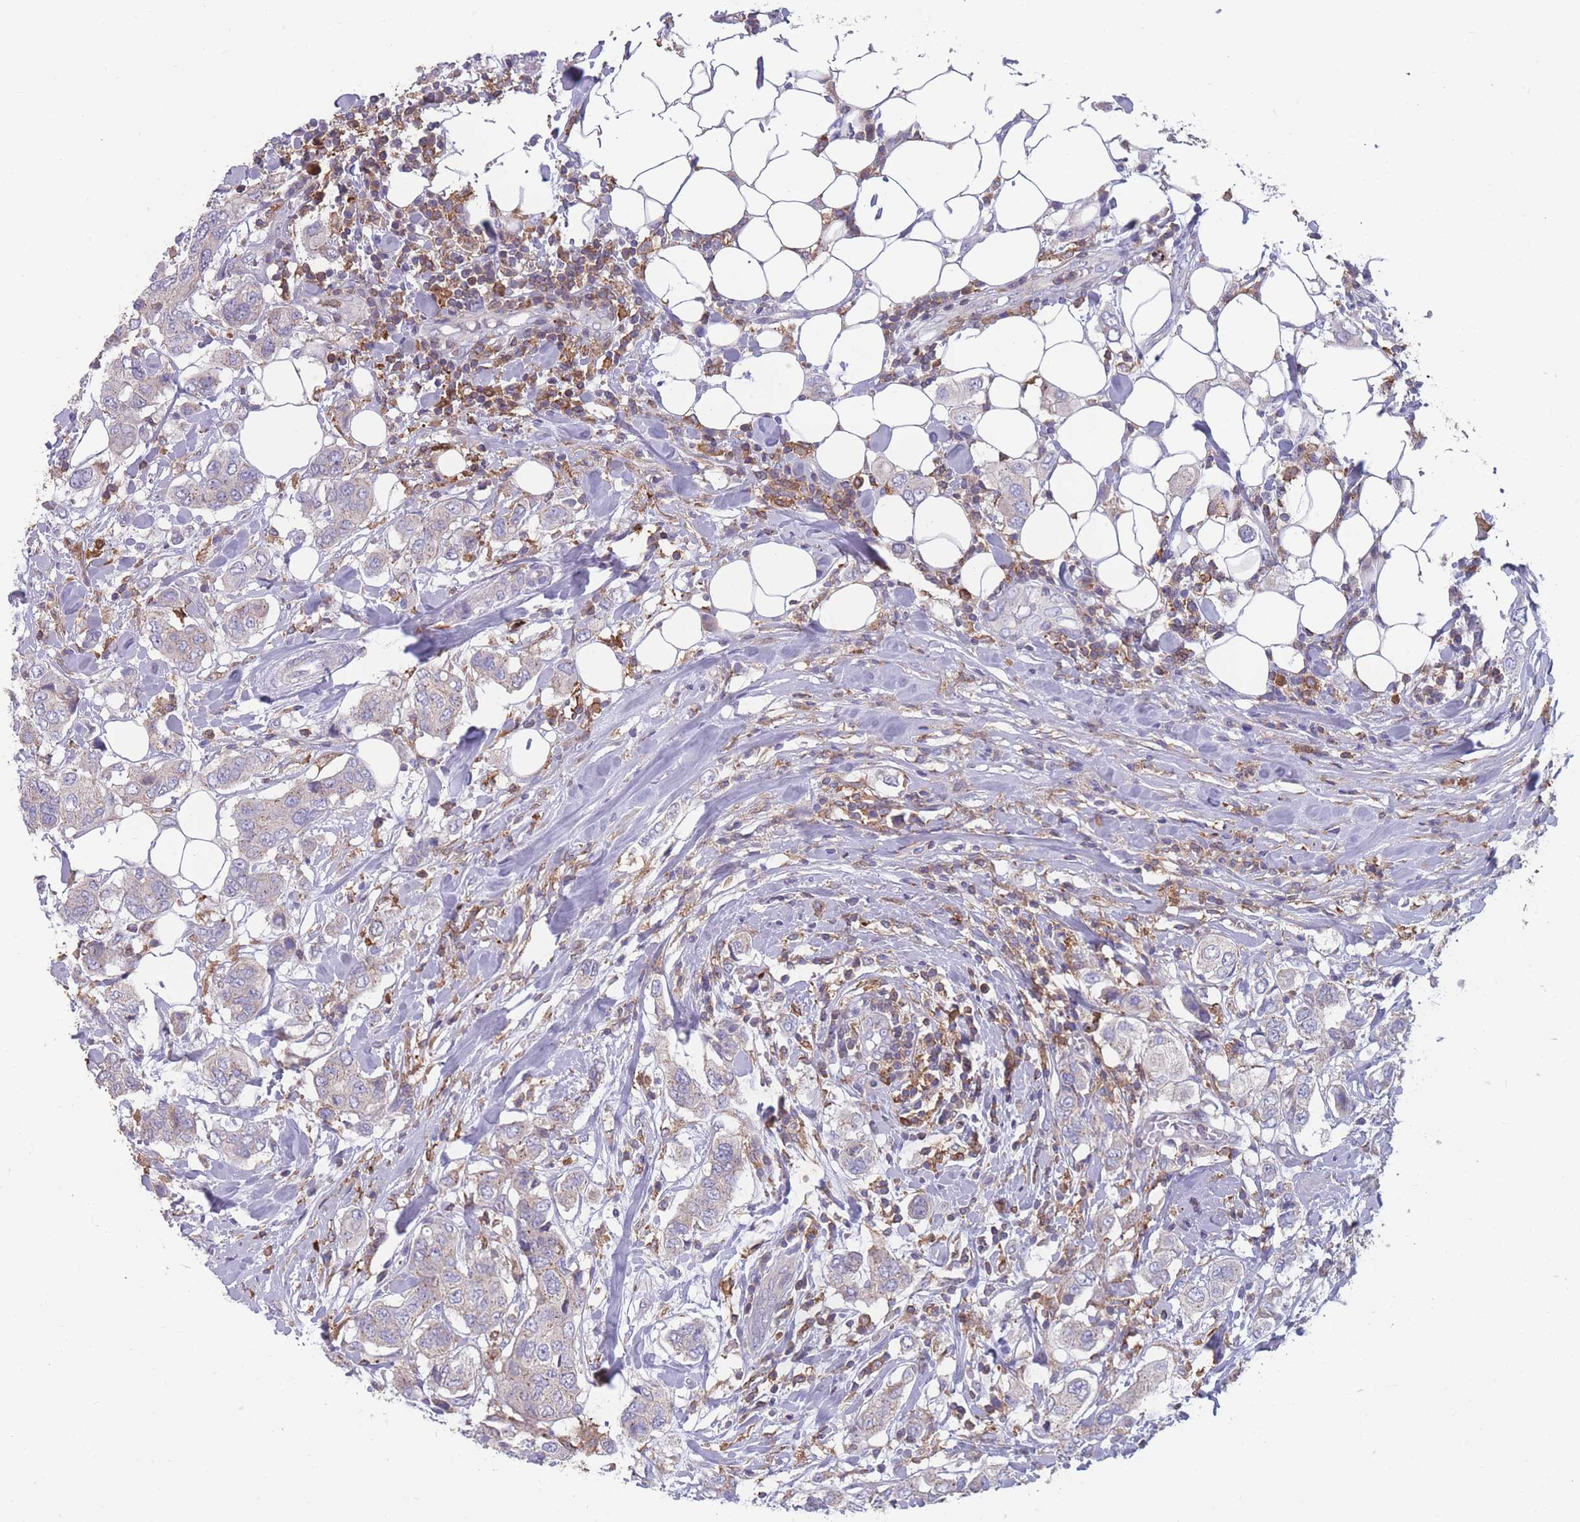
{"staining": {"intensity": "negative", "quantity": "none", "location": "none"}, "tissue": "breast cancer", "cell_type": "Tumor cells", "image_type": "cancer", "snomed": [{"axis": "morphology", "description": "Lobular carcinoma"}, {"axis": "topography", "description": "Breast"}], "caption": "Immunohistochemistry (IHC) micrograph of neoplastic tissue: human breast cancer stained with DAB demonstrates no significant protein staining in tumor cells.", "gene": "CD33", "patient": {"sex": "female", "age": 51}}